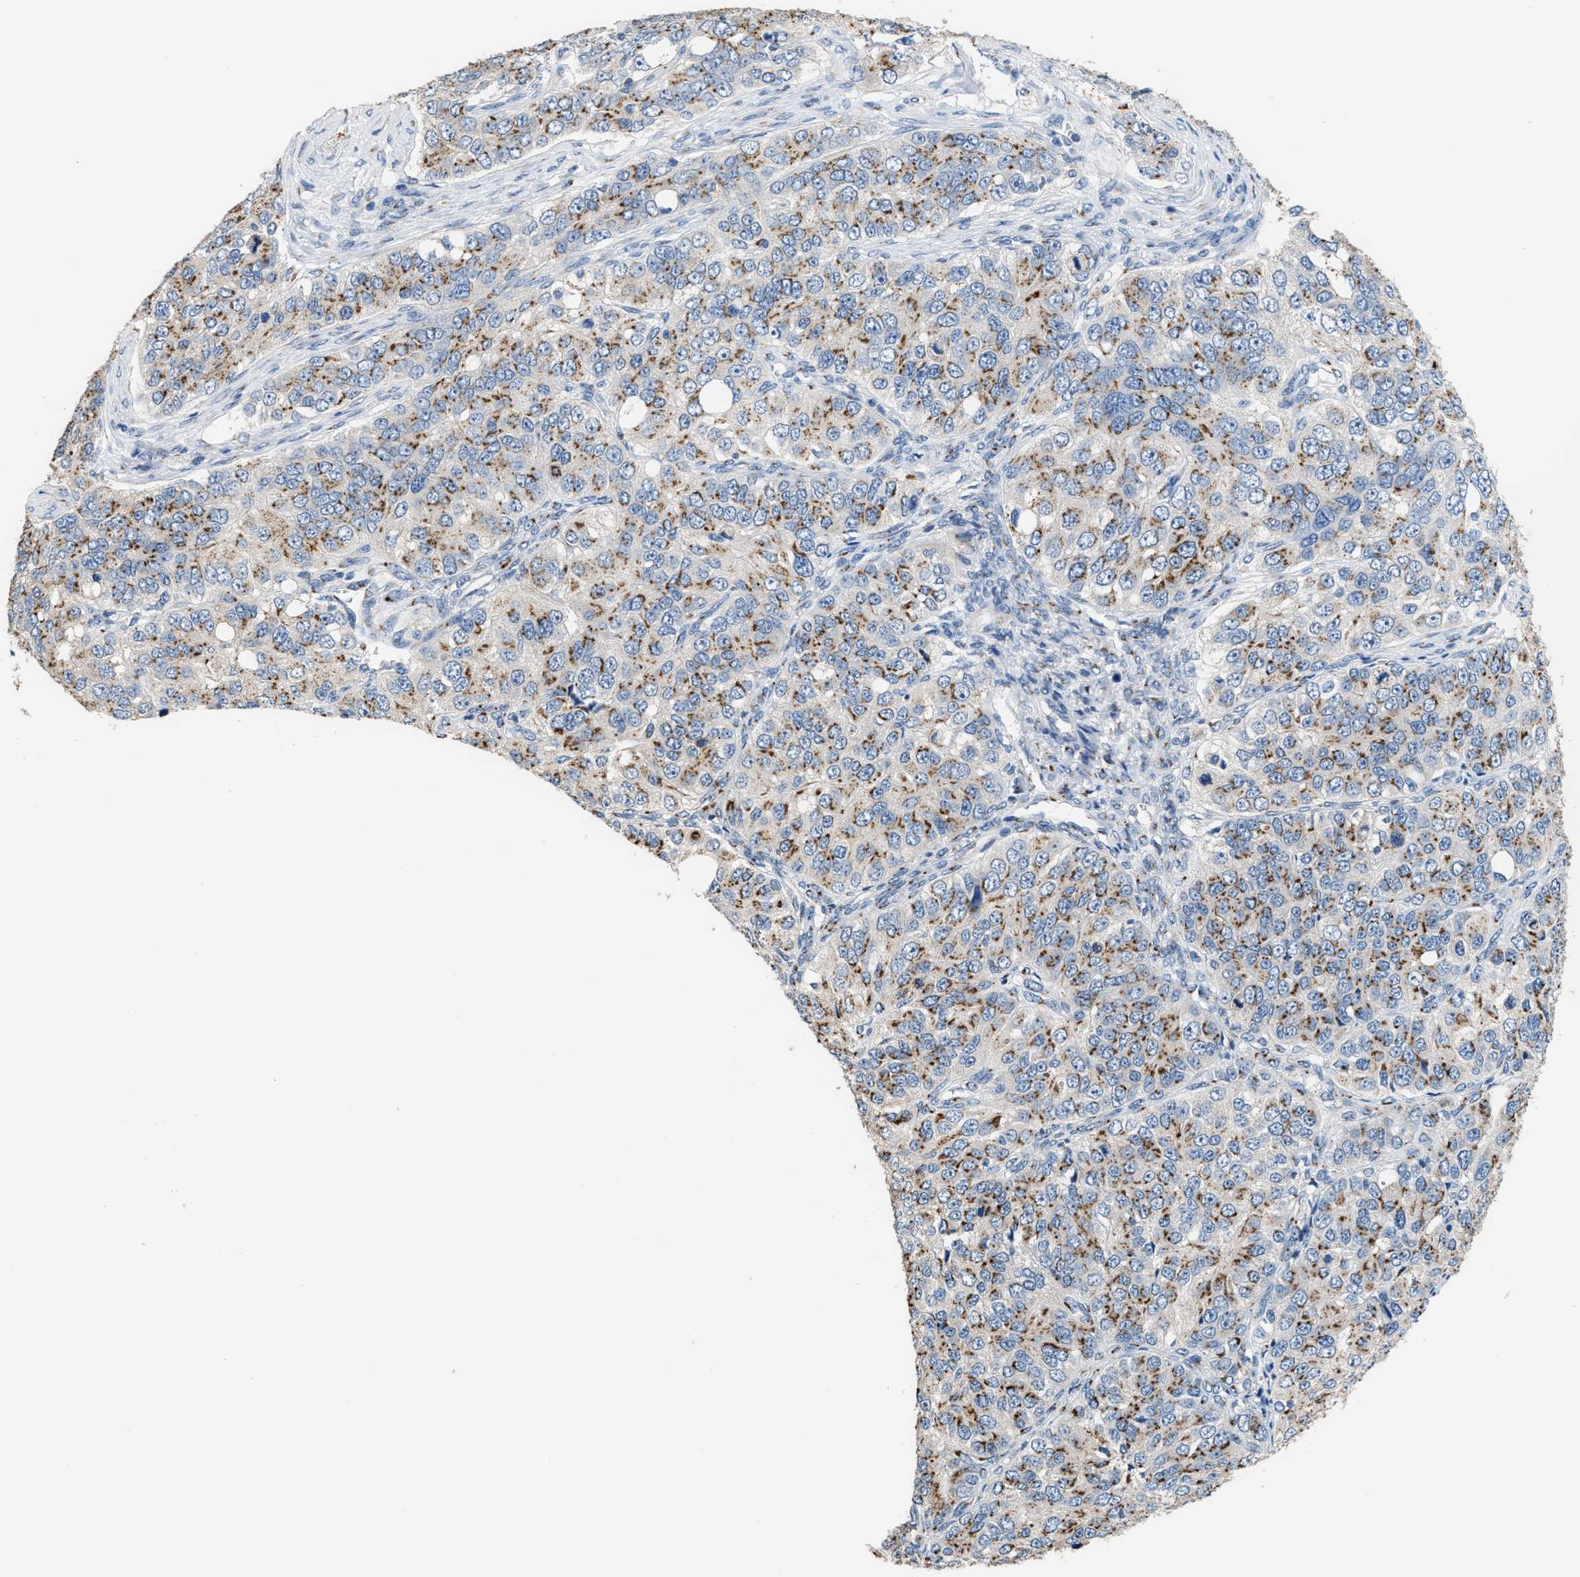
{"staining": {"intensity": "moderate", "quantity": ">75%", "location": "cytoplasmic/membranous"}, "tissue": "ovarian cancer", "cell_type": "Tumor cells", "image_type": "cancer", "snomed": [{"axis": "morphology", "description": "Carcinoma, endometroid"}, {"axis": "topography", "description": "Ovary"}], "caption": "Ovarian cancer stained for a protein (brown) demonstrates moderate cytoplasmic/membranous positive positivity in approximately >75% of tumor cells.", "gene": "GOLM1", "patient": {"sex": "female", "age": 51}}